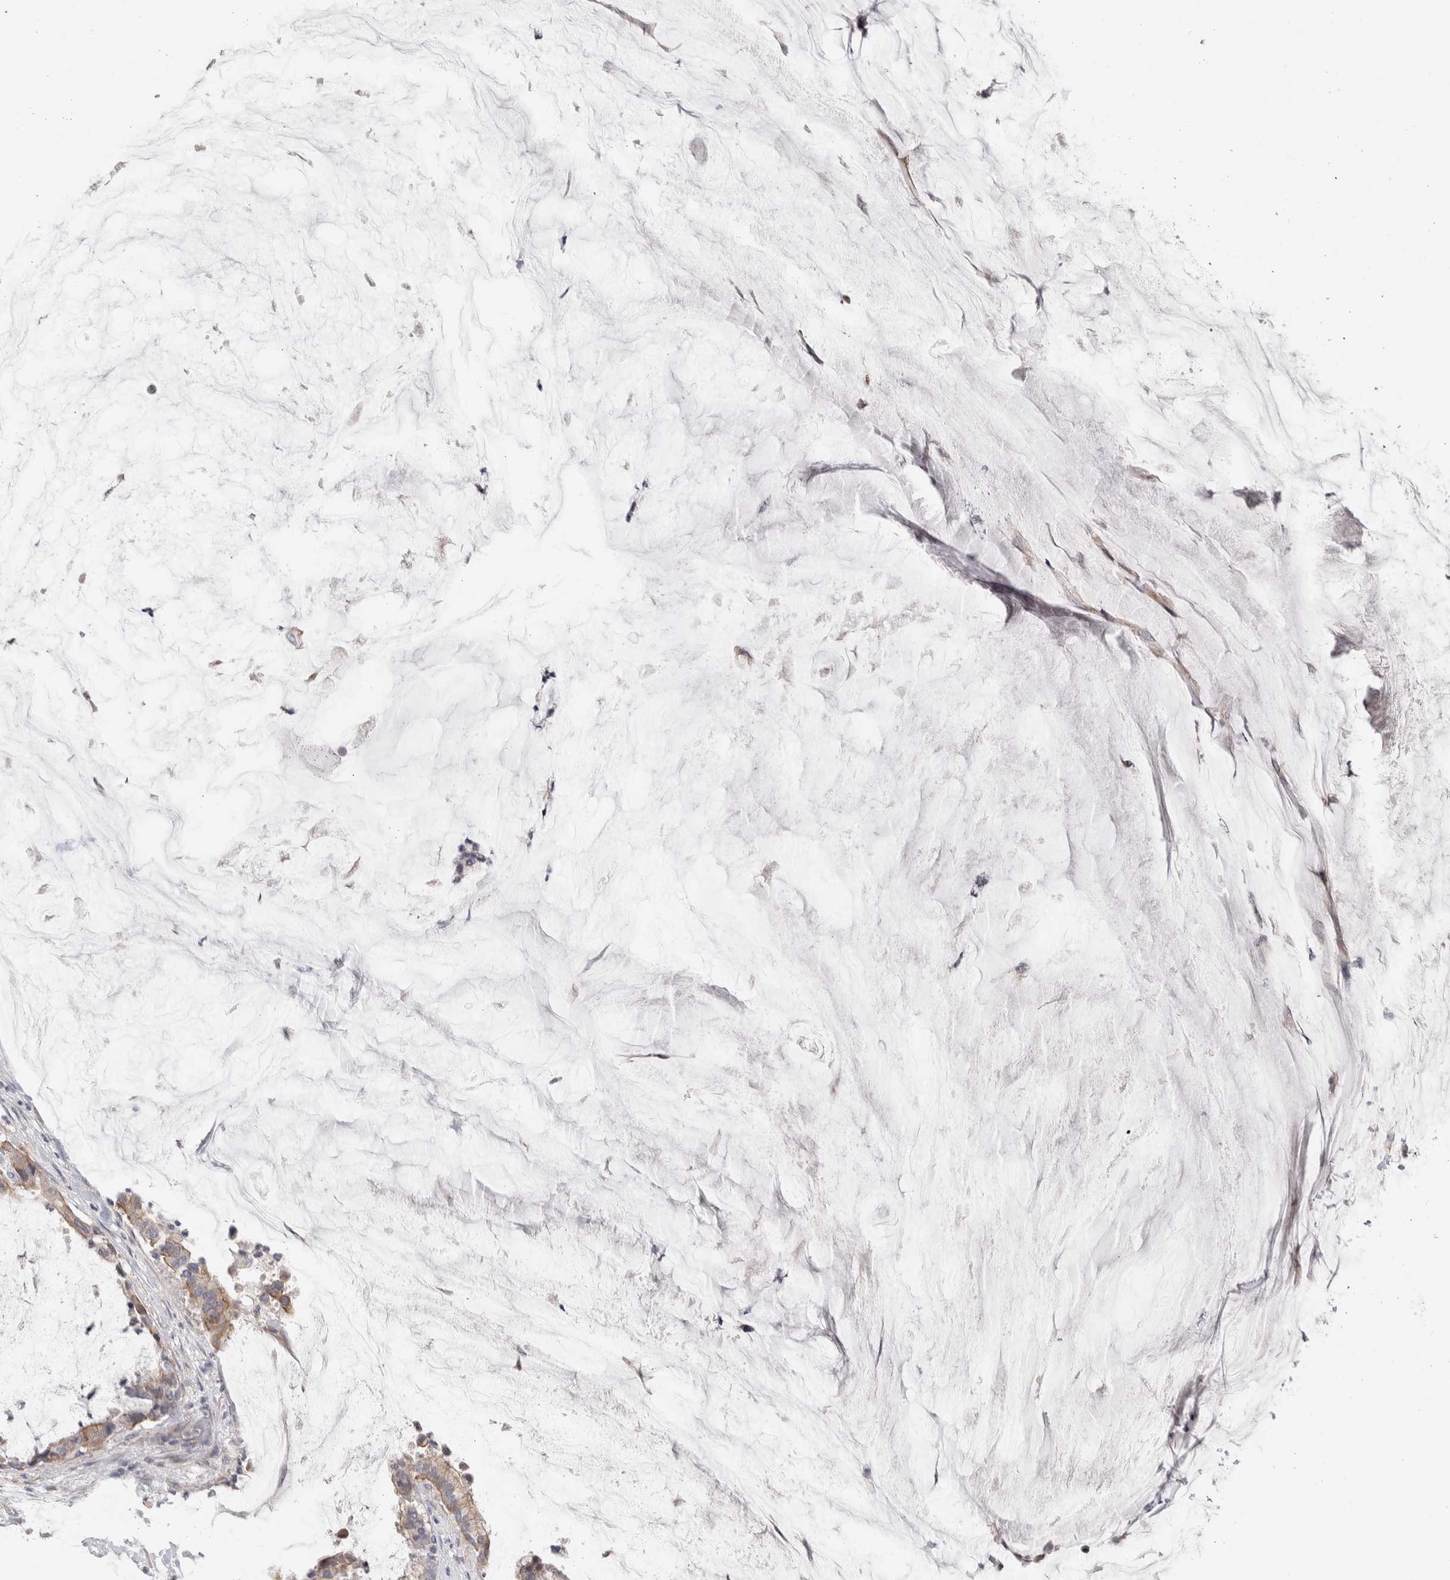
{"staining": {"intensity": "weak", "quantity": ">75%", "location": "cytoplasmic/membranous"}, "tissue": "pancreatic cancer", "cell_type": "Tumor cells", "image_type": "cancer", "snomed": [{"axis": "morphology", "description": "Adenocarcinoma, NOS"}, {"axis": "topography", "description": "Pancreas"}], "caption": "Tumor cells show weak cytoplasmic/membranous positivity in about >75% of cells in pancreatic cancer (adenocarcinoma). The staining was performed using DAB (3,3'-diaminobenzidine), with brown indicating positive protein expression. Nuclei are stained blue with hematoxylin.", "gene": "DCXR", "patient": {"sex": "male", "age": 41}}